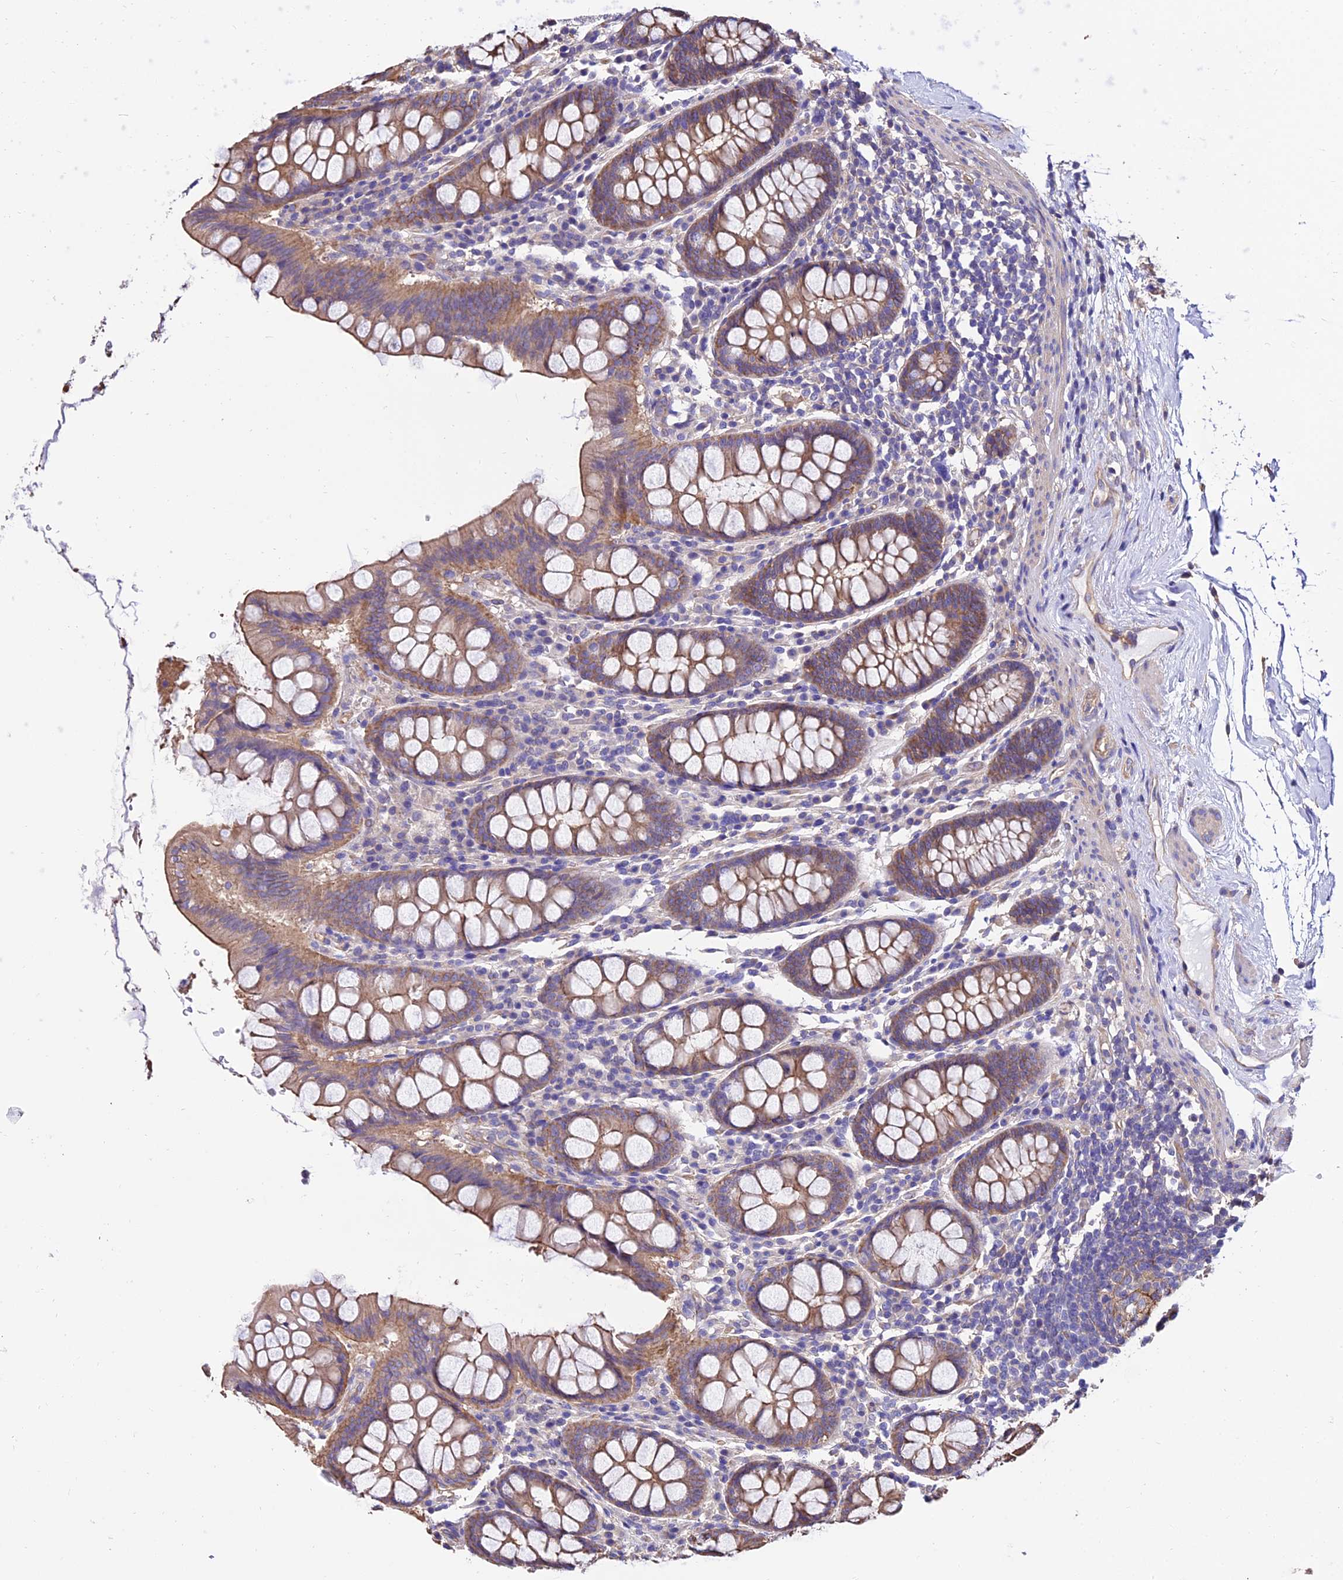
{"staining": {"intensity": "moderate", "quantity": ">75%", "location": "cytoplasmic/membranous"}, "tissue": "colon", "cell_type": "Endothelial cells", "image_type": "normal", "snomed": [{"axis": "morphology", "description": "Normal tissue, NOS"}, {"axis": "topography", "description": "Colon"}], "caption": "An image showing moderate cytoplasmic/membranous positivity in about >75% of endothelial cells in unremarkable colon, as visualized by brown immunohistochemical staining.", "gene": "CALM1", "patient": {"sex": "female", "age": 79}}